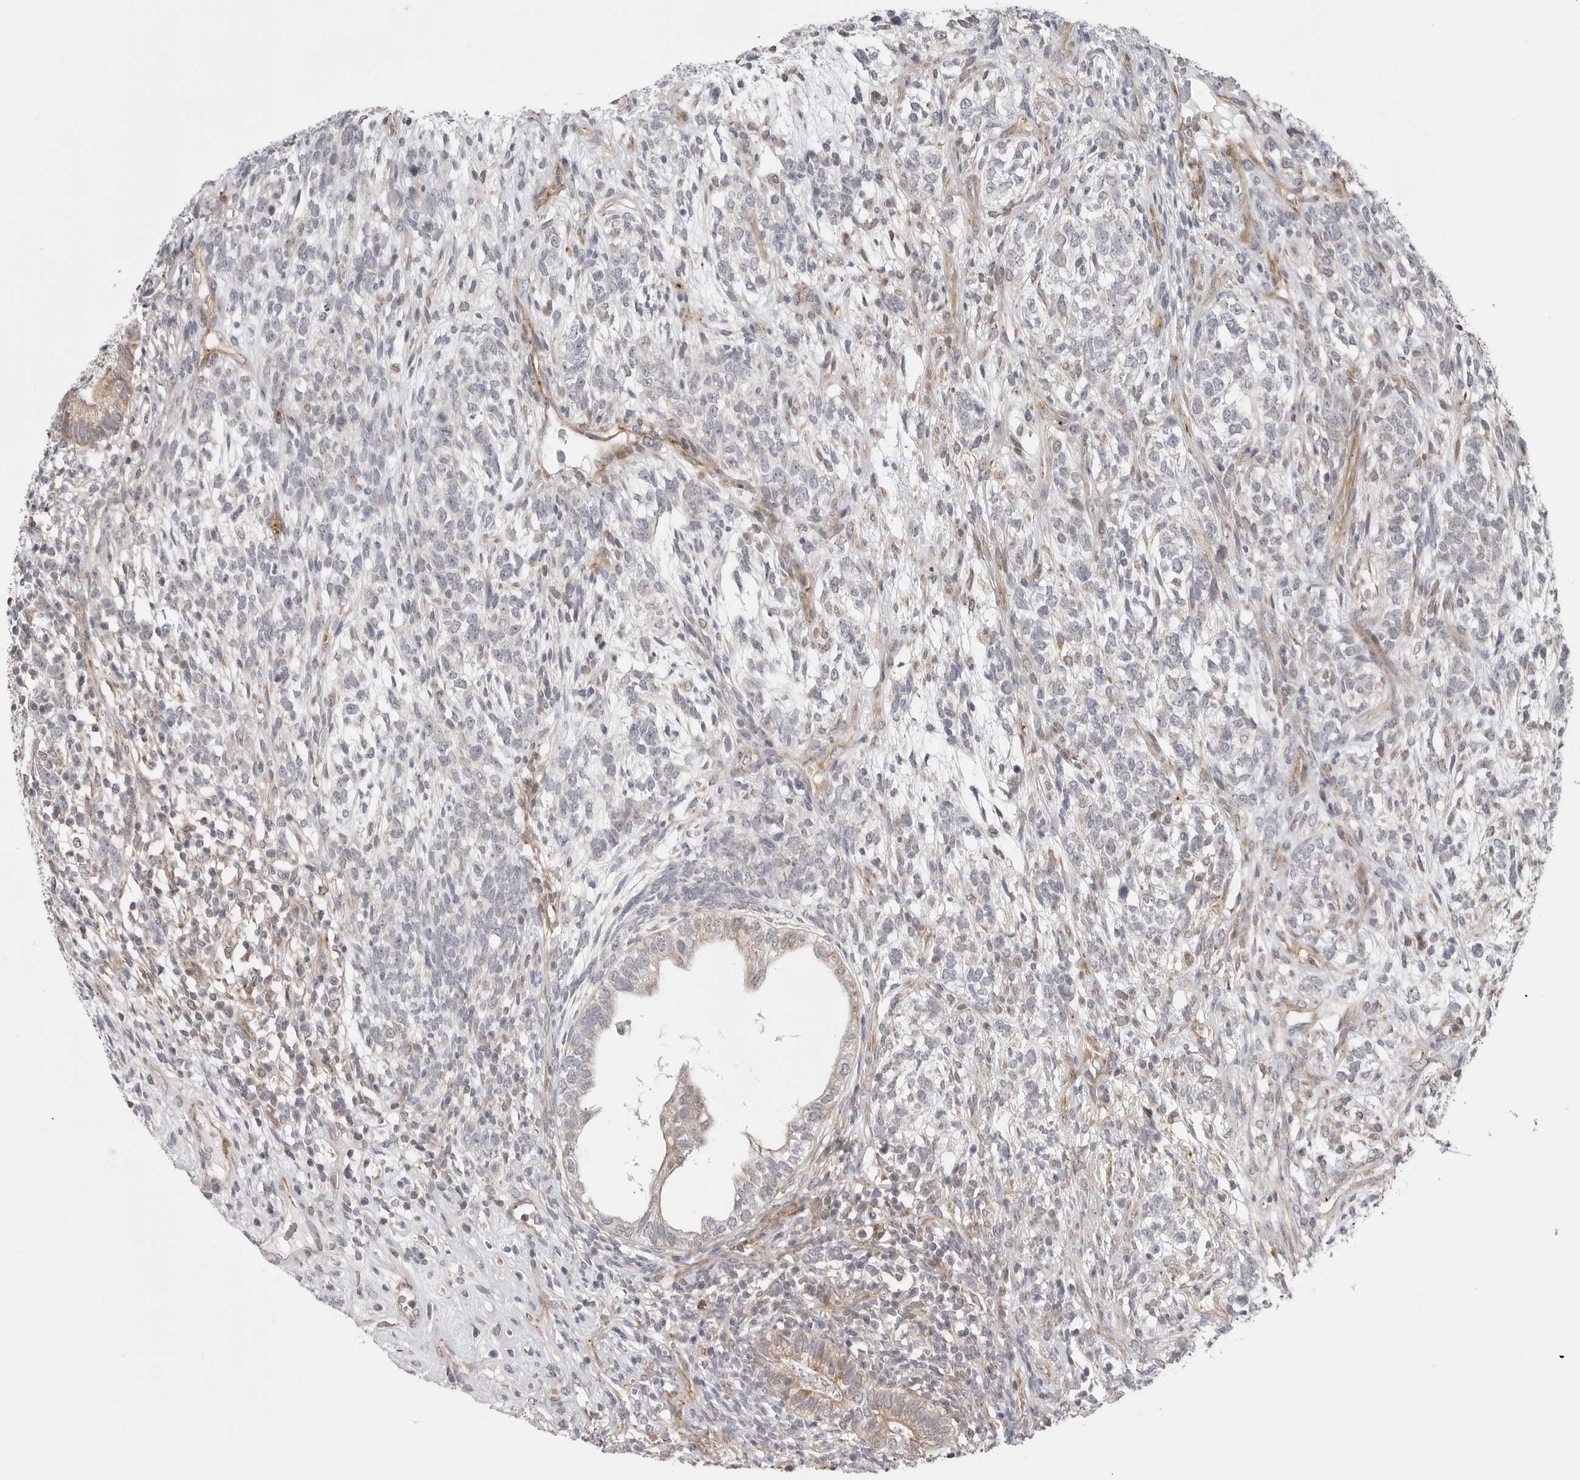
{"staining": {"intensity": "moderate", "quantity": "<25%", "location": "cytoplasmic/membranous"}, "tissue": "testis cancer", "cell_type": "Tumor cells", "image_type": "cancer", "snomed": [{"axis": "morphology", "description": "Seminoma, NOS"}, {"axis": "morphology", "description": "Carcinoma, Embryonal, NOS"}, {"axis": "topography", "description": "Testis"}], "caption": "A low amount of moderate cytoplasmic/membranous positivity is seen in about <25% of tumor cells in embryonal carcinoma (testis) tissue.", "gene": "SCP2", "patient": {"sex": "male", "age": 28}}